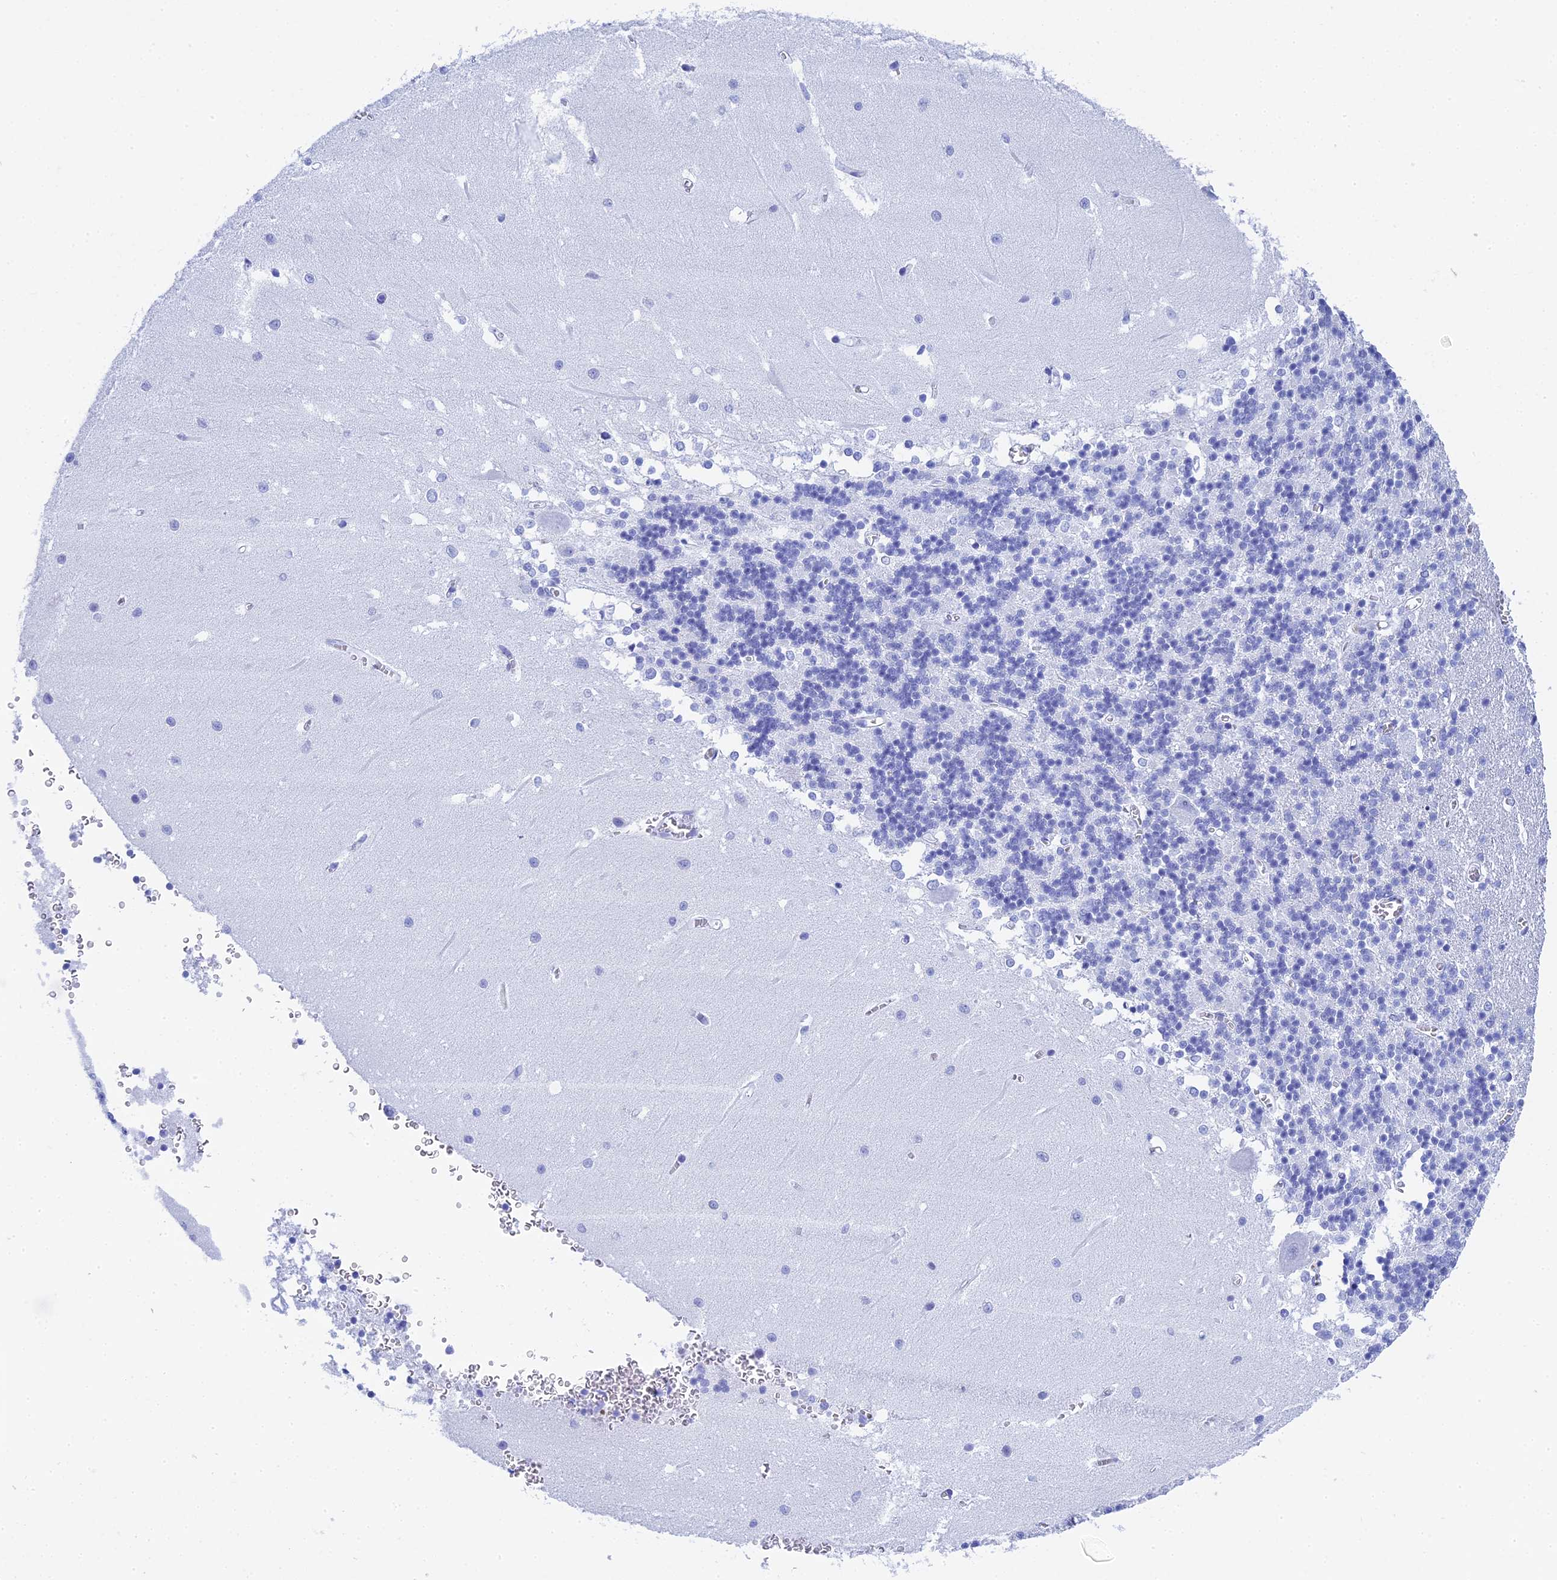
{"staining": {"intensity": "negative", "quantity": "none", "location": "none"}, "tissue": "cerebellum", "cell_type": "Cells in granular layer", "image_type": "normal", "snomed": [{"axis": "morphology", "description": "Normal tissue, NOS"}, {"axis": "topography", "description": "Cerebellum"}], "caption": "High magnification brightfield microscopy of unremarkable cerebellum stained with DAB (3,3'-diaminobenzidine) (brown) and counterstained with hematoxylin (blue): cells in granular layer show no significant staining. (DAB (3,3'-diaminobenzidine) immunohistochemistry (IHC) with hematoxylin counter stain).", "gene": "TEX101", "patient": {"sex": "male", "age": 37}}